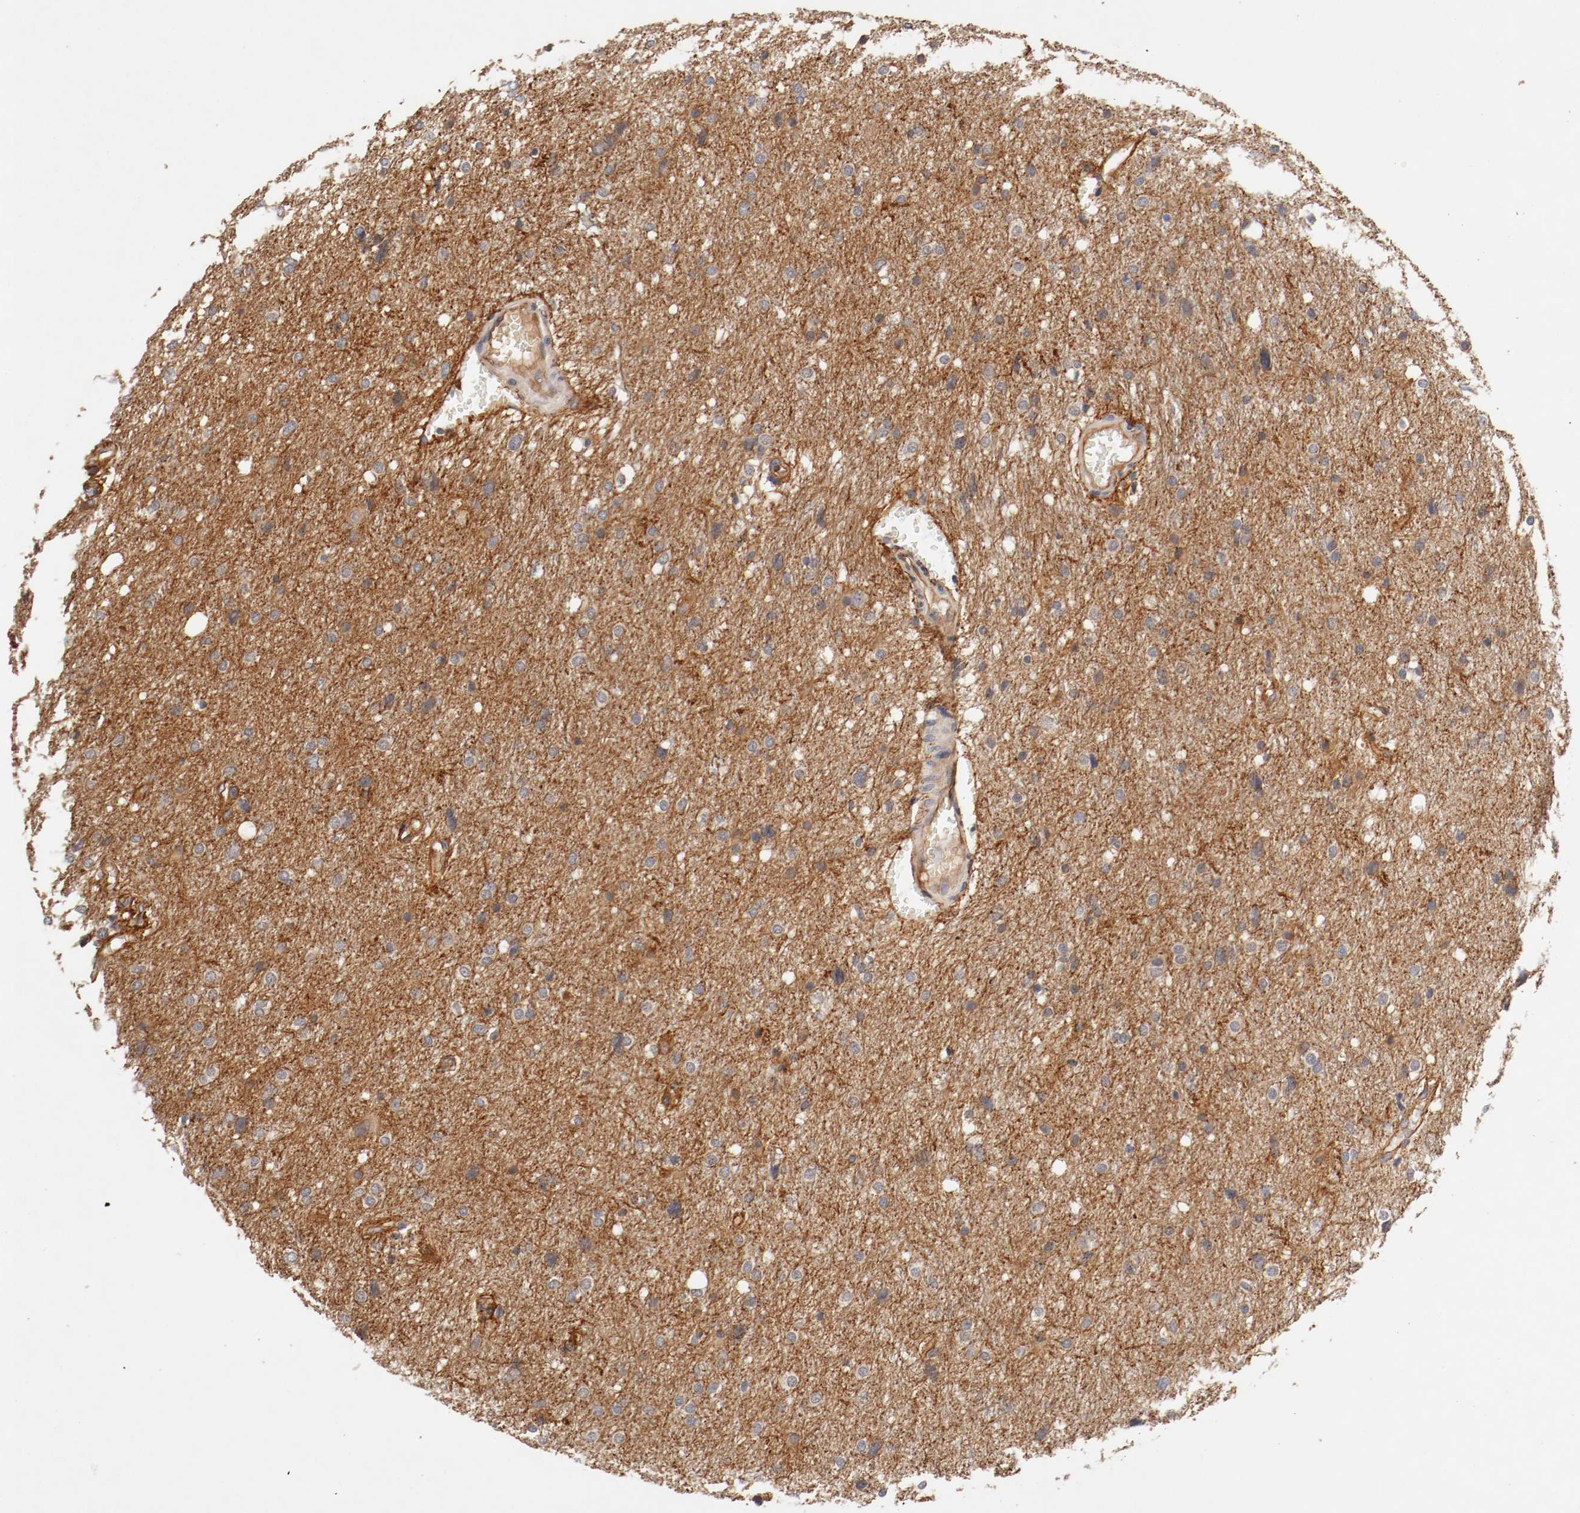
{"staining": {"intensity": "negative", "quantity": "none", "location": "none"}, "tissue": "glioma", "cell_type": "Tumor cells", "image_type": "cancer", "snomed": [{"axis": "morphology", "description": "Glioma, malignant, High grade"}, {"axis": "topography", "description": "Brain"}], "caption": "Protein analysis of glioma shows no significant expression in tumor cells. (Stains: DAB (3,3'-diaminobenzidine) immunohistochemistry with hematoxylin counter stain, Microscopy: brightfield microscopy at high magnification).", "gene": "TYK2", "patient": {"sex": "female", "age": 59}}